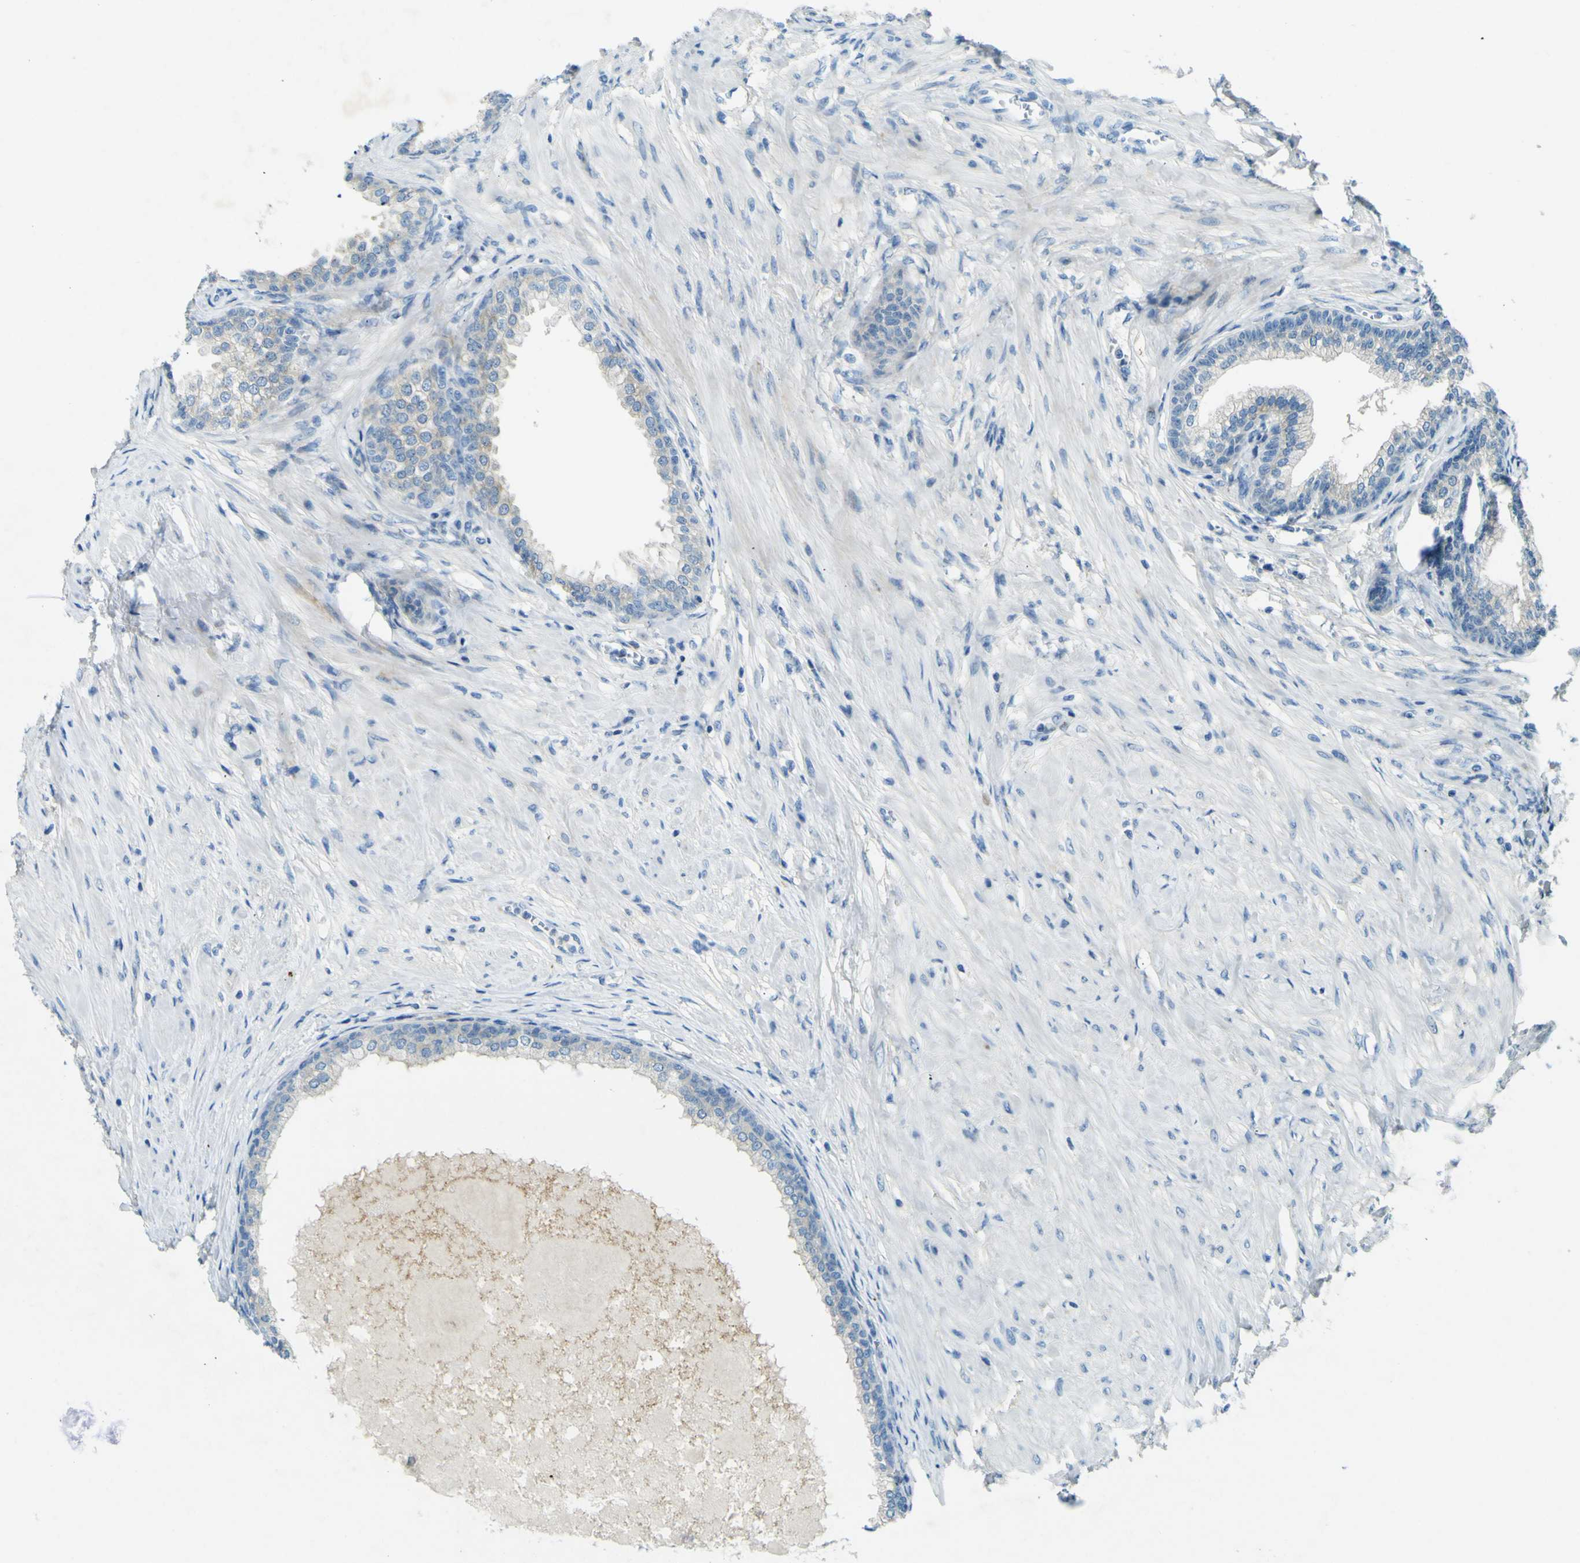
{"staining": {"intensity": "negative", "quantity": "none", "location": "none"}, "tissue": "prostate", "cell_type": "Glandular cells", "image_type": "normal", "snomed": [{"axis": "morphology", "description": "Normal tissue, NOS"}, {"axis": "morphology", "description": "Urothelial carcinoma, Low grade"}, {"axis": "topography", "description": "Urinary bladder"}, {"axis": "topography", "description": "Prostate"}], "caption": "DAB immunohistochemical staining of normal prostate shows no significant positivity in glandular cells. (DAB (3,3'-diaminobenzidine) IHC visualized using brightfield microscopy, high magnification).", "gene": "SORCS1", "patient": {"sex": "male", "age": 60}}